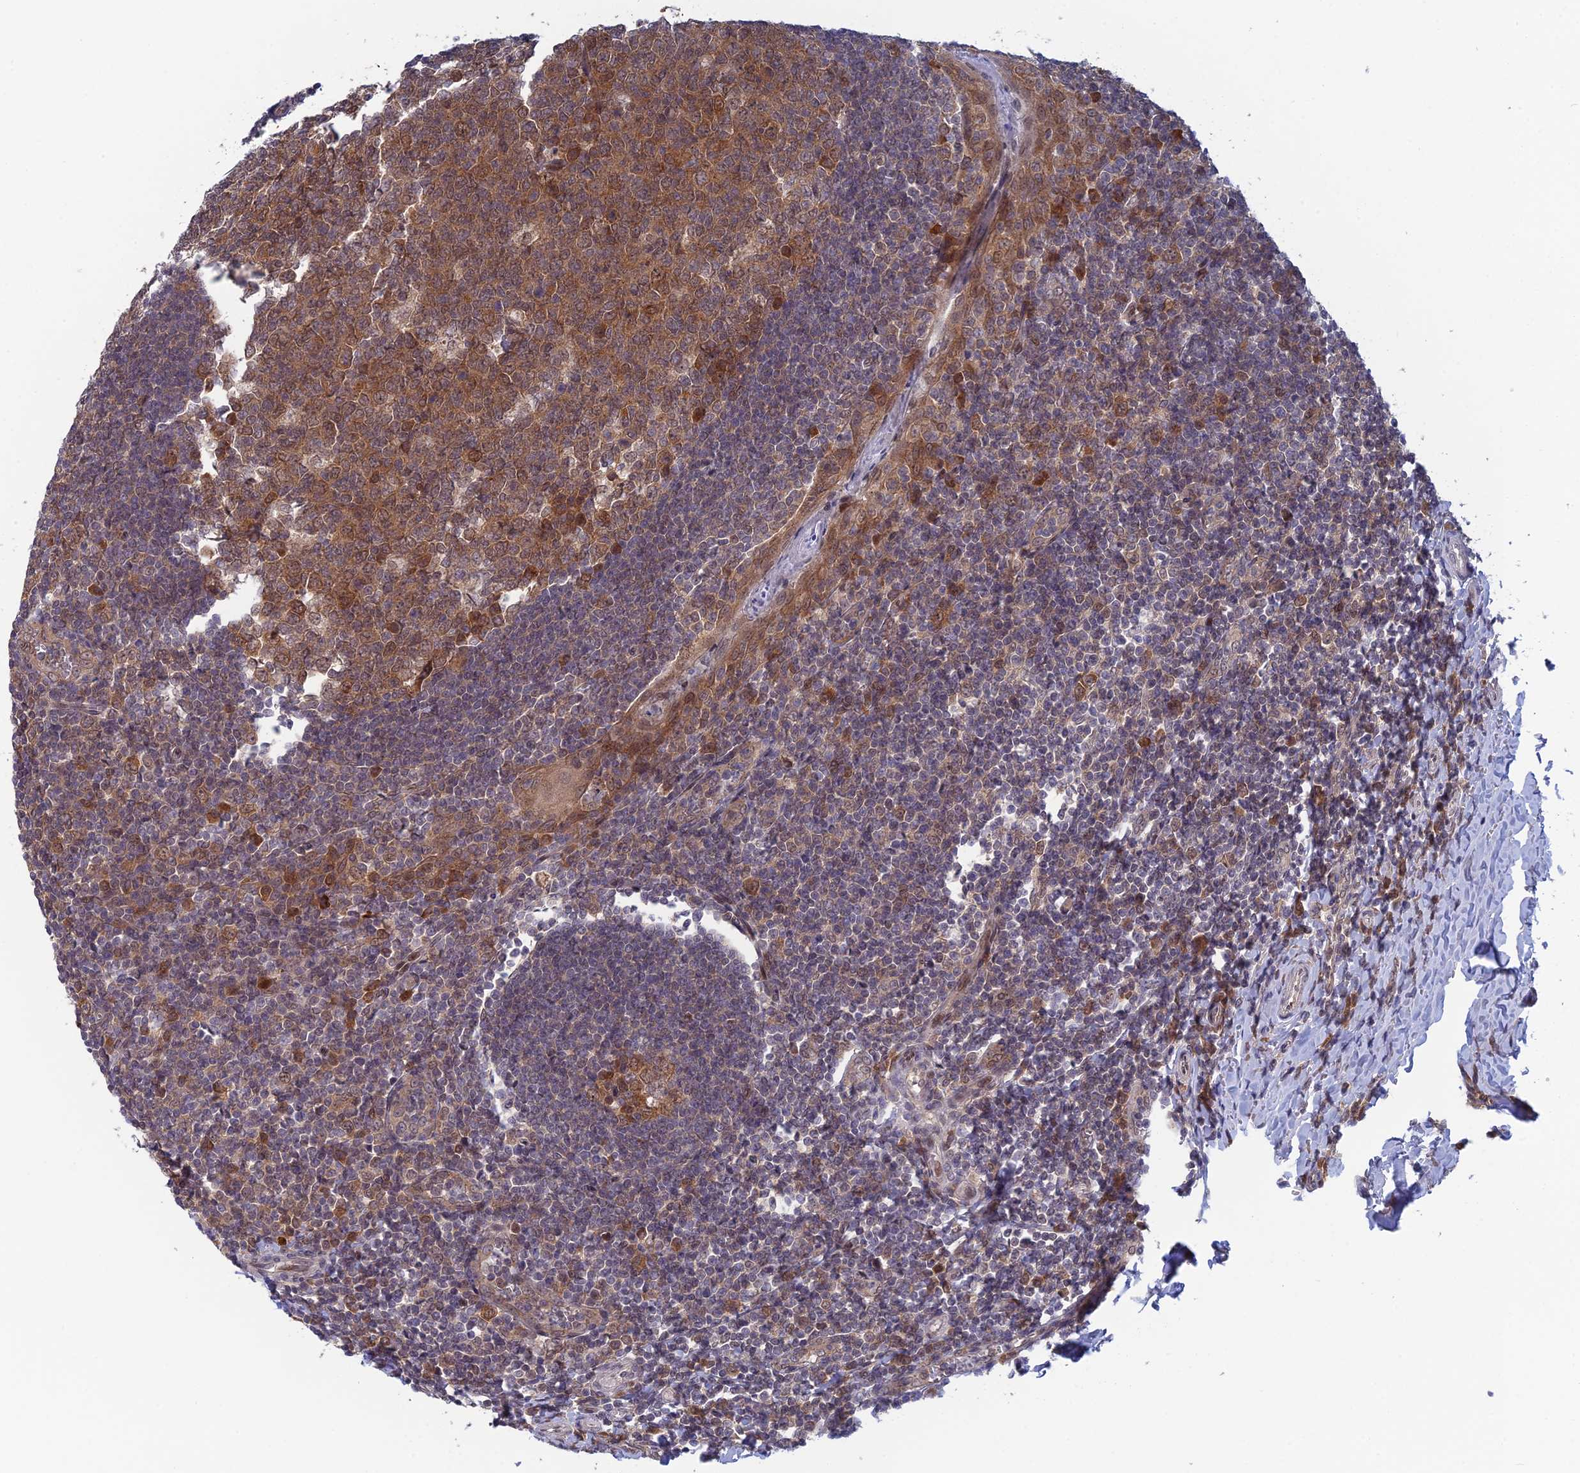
{"staining": {"intensity": "moderate", "quantity": ">75%", "location": "cytoplasmic/membranous"}, "tissue": "tonsil", "cell_type": "Germinal center cells", "image_type": "normal", "snomed": [{"axis": "morphology", "description": "Normal tissue, NOS"}, {"axis": "topography", "description": "Tonsil"}], "caption": "DAB immunohistochemical staining of normal tonsil displays moderate cytoplasmic/membranous protein positivity in approximately >75% of germinal center cells.", "gene": "SRA1", "patient": {"sex": "male", "age": 27}}